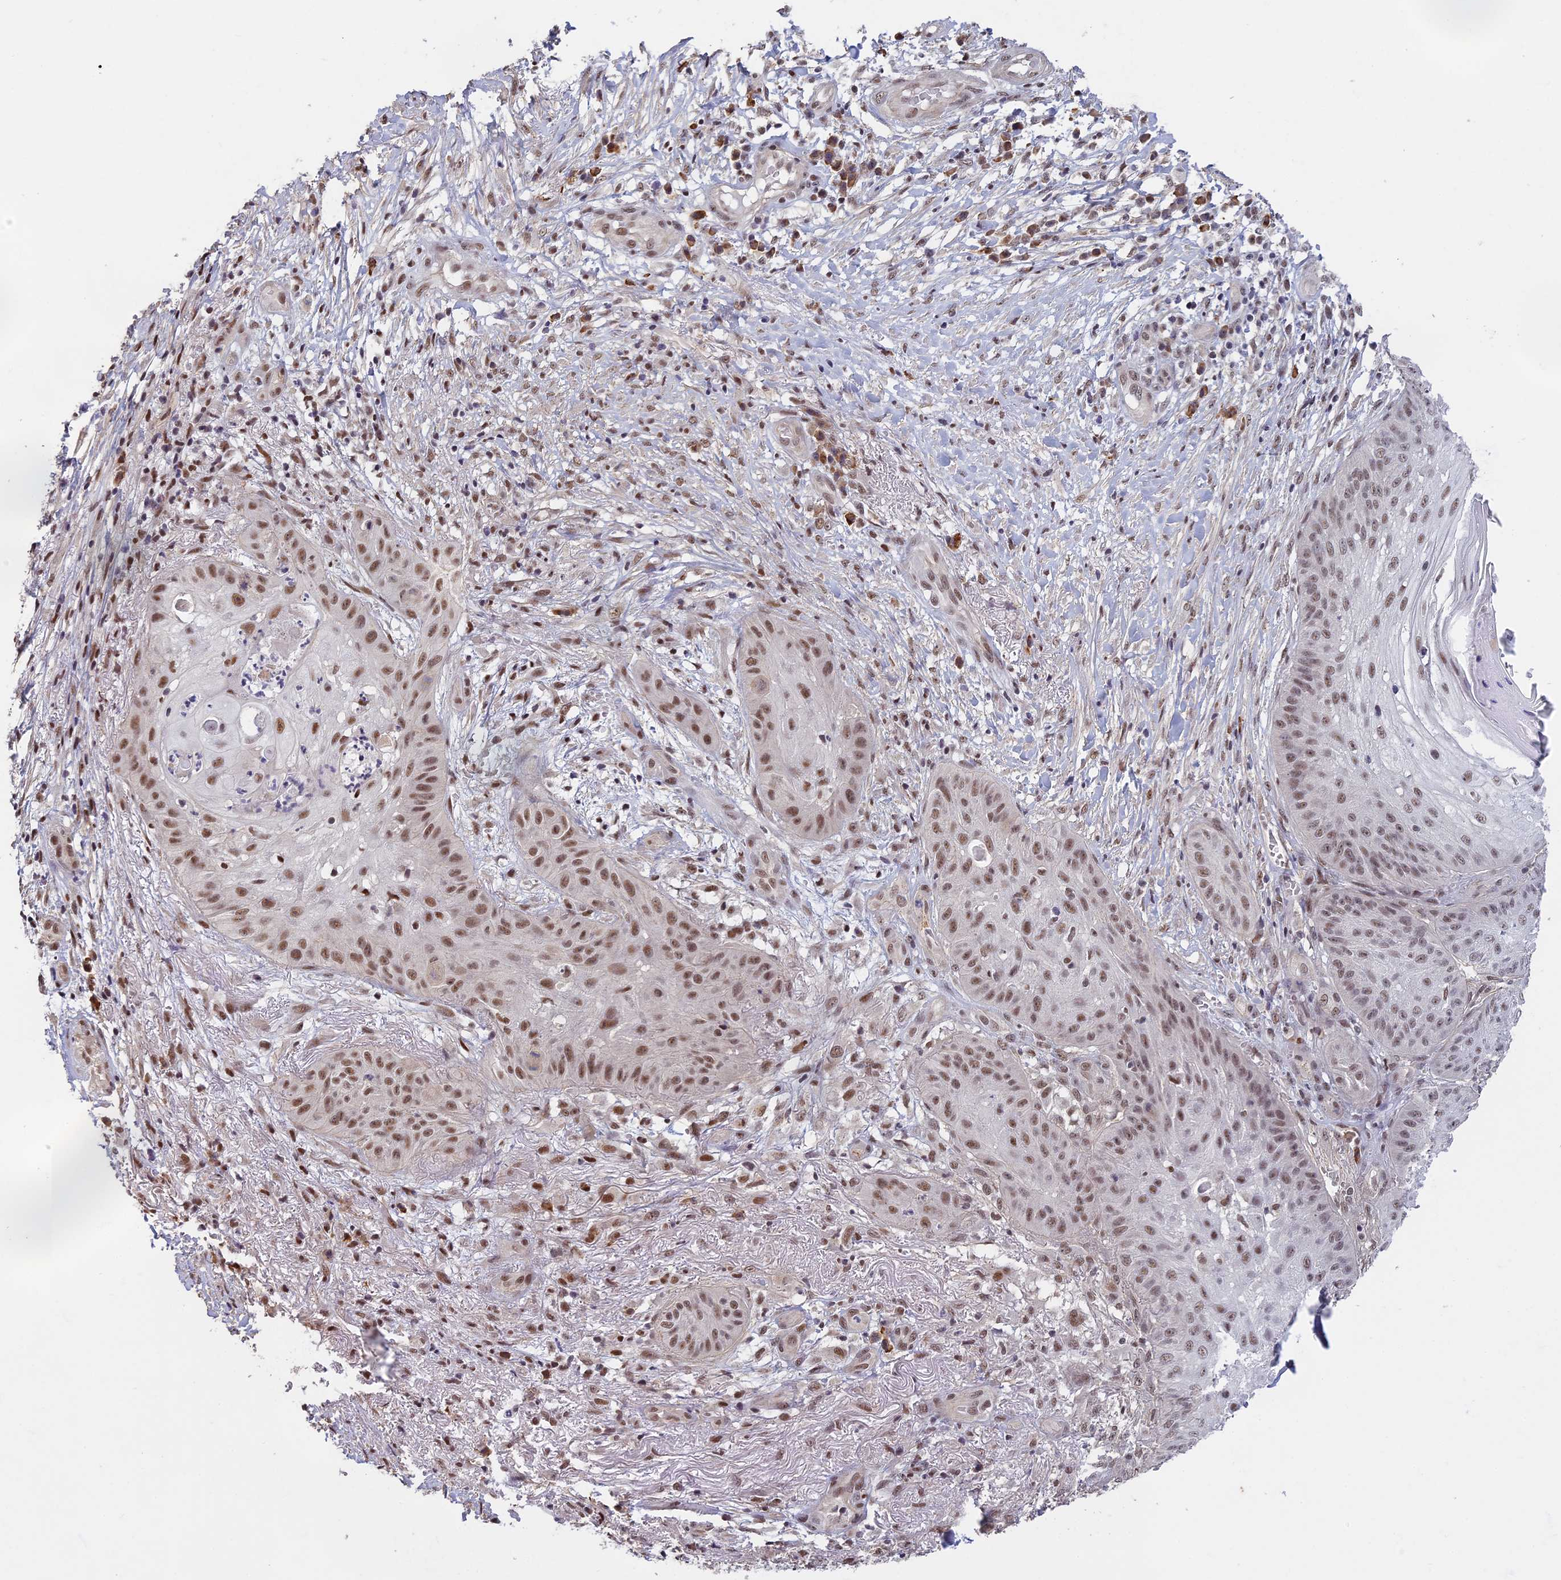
{"staining": {"intensity": "moderate", "quantity": ">75%", "location": "nuclear"}, "tissue": "skin cancer", "cell_type": "Tumor cells", "image_type": "cancer", "snomed": [{"axis": "morphology", "description": "Squamous cell carcinoma, NOS"}, {"axis": "topography", "description": "Skin"}], "caption": "High-magnification brightfield microscopy of skin cancer stained with DAB (3,3'-diaminobenzidine) (brown) and counterstained with hematoxylin (blue). tumor cells exhibit moderate nuclear staining is present in about>75% of cells. (Stains: DAB (3,3'-diaminobenzidine) in brown, nuclei in blue, Microscopy: brightfield microscopy at high magnification).", "gene": "MORF4L1", "patient": {"sex": "male", "age": 70}}